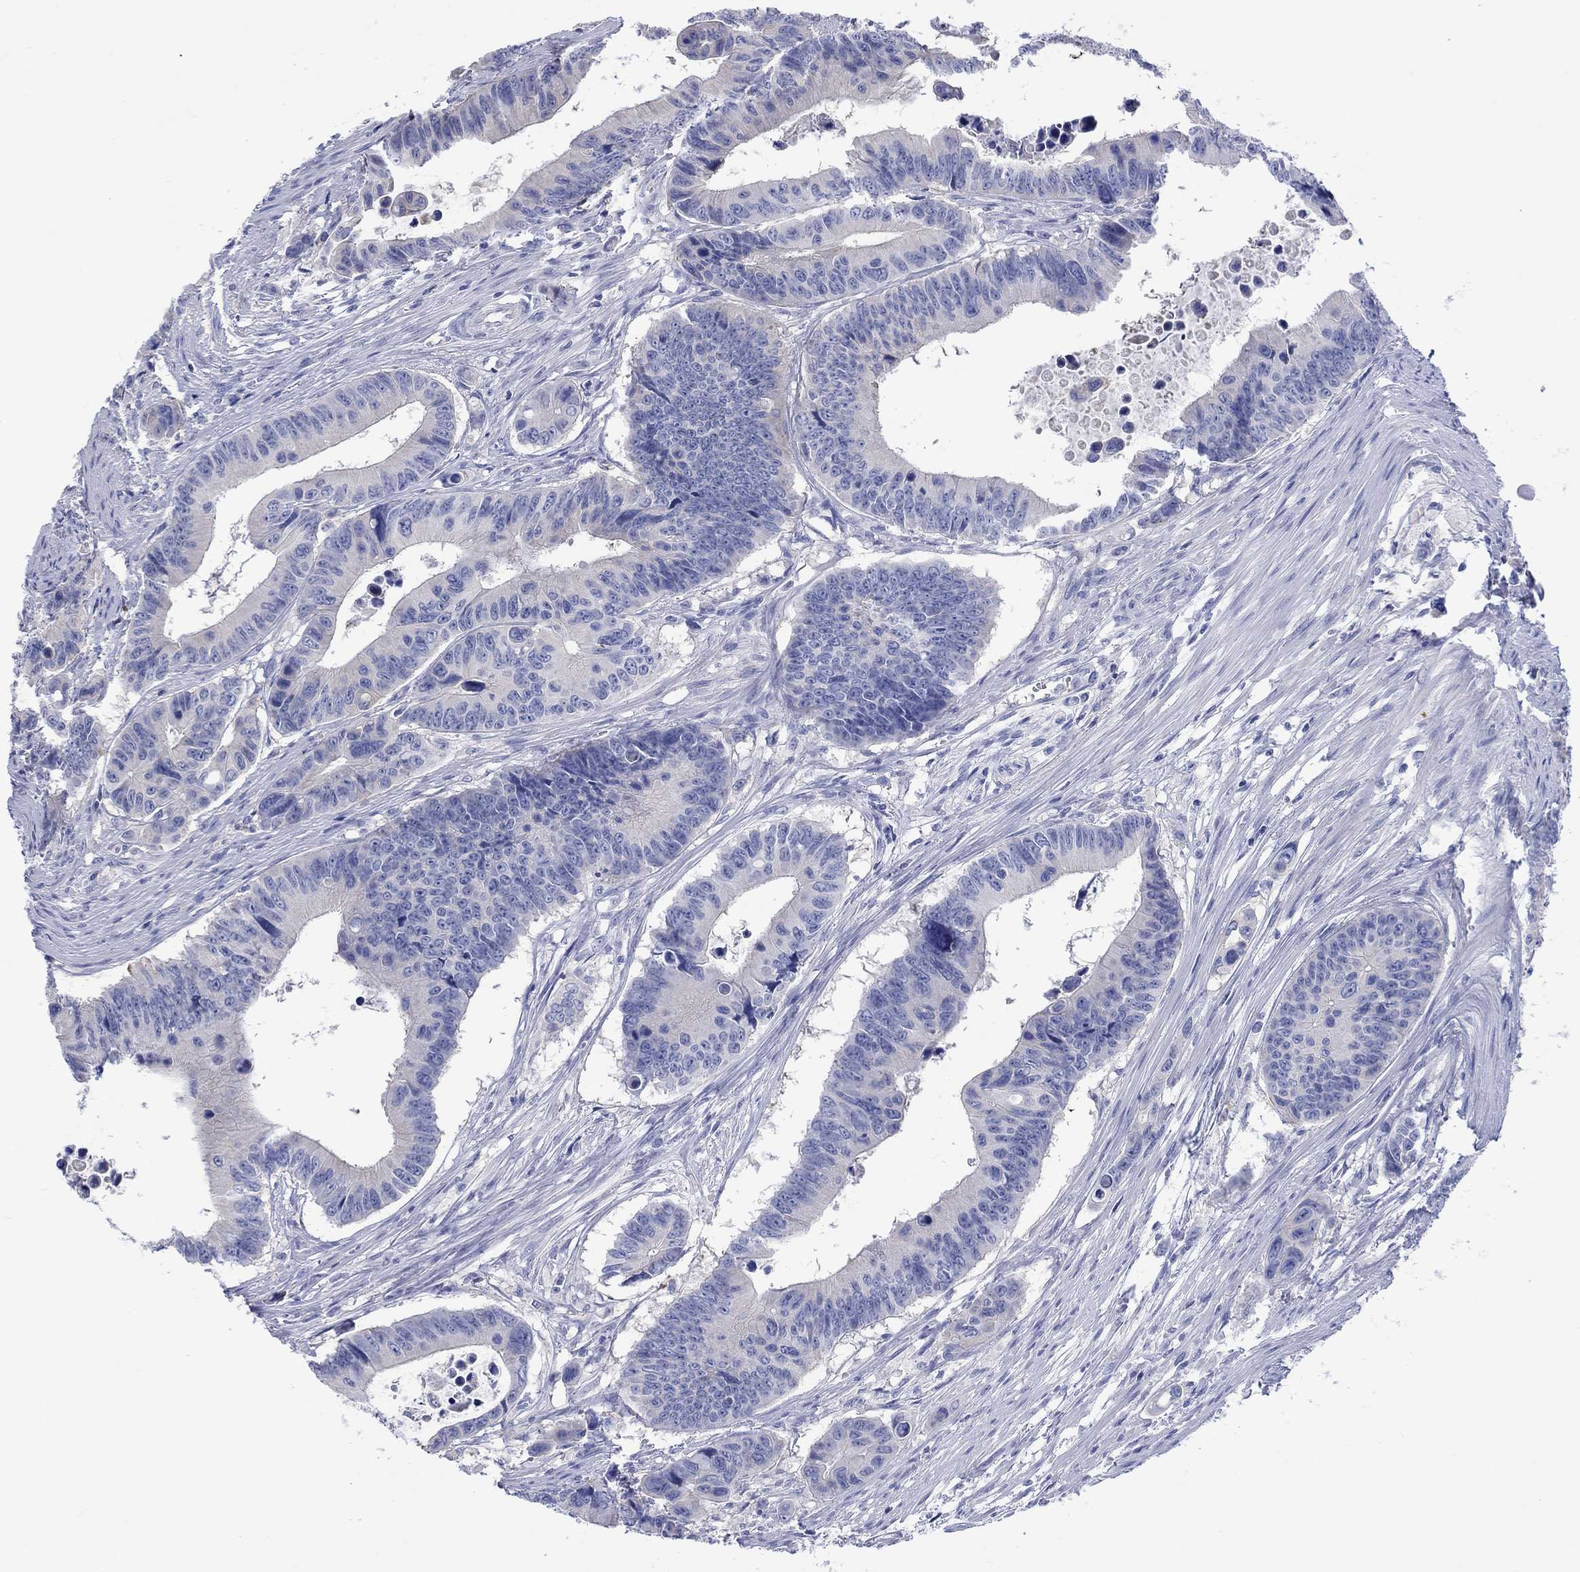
{"staining": {"intensity": "negative", "quantity": "none", "location": "none"}, "tissue": "colorectal cancer", "cell_type": "Tumor cells", "image_type": "cancer", "snomed": [{"axis": "morphology", "description": "Adenocarcinoma, NOS"}, {"axis": "topography", "description": "Colon"}], "caption": "IHC of colorectal cancer (adenocarcinoma) displays no positivity in tumor cells.", "gene": "TOMM20L", "patient": {"sex": "female", "age": 87}}